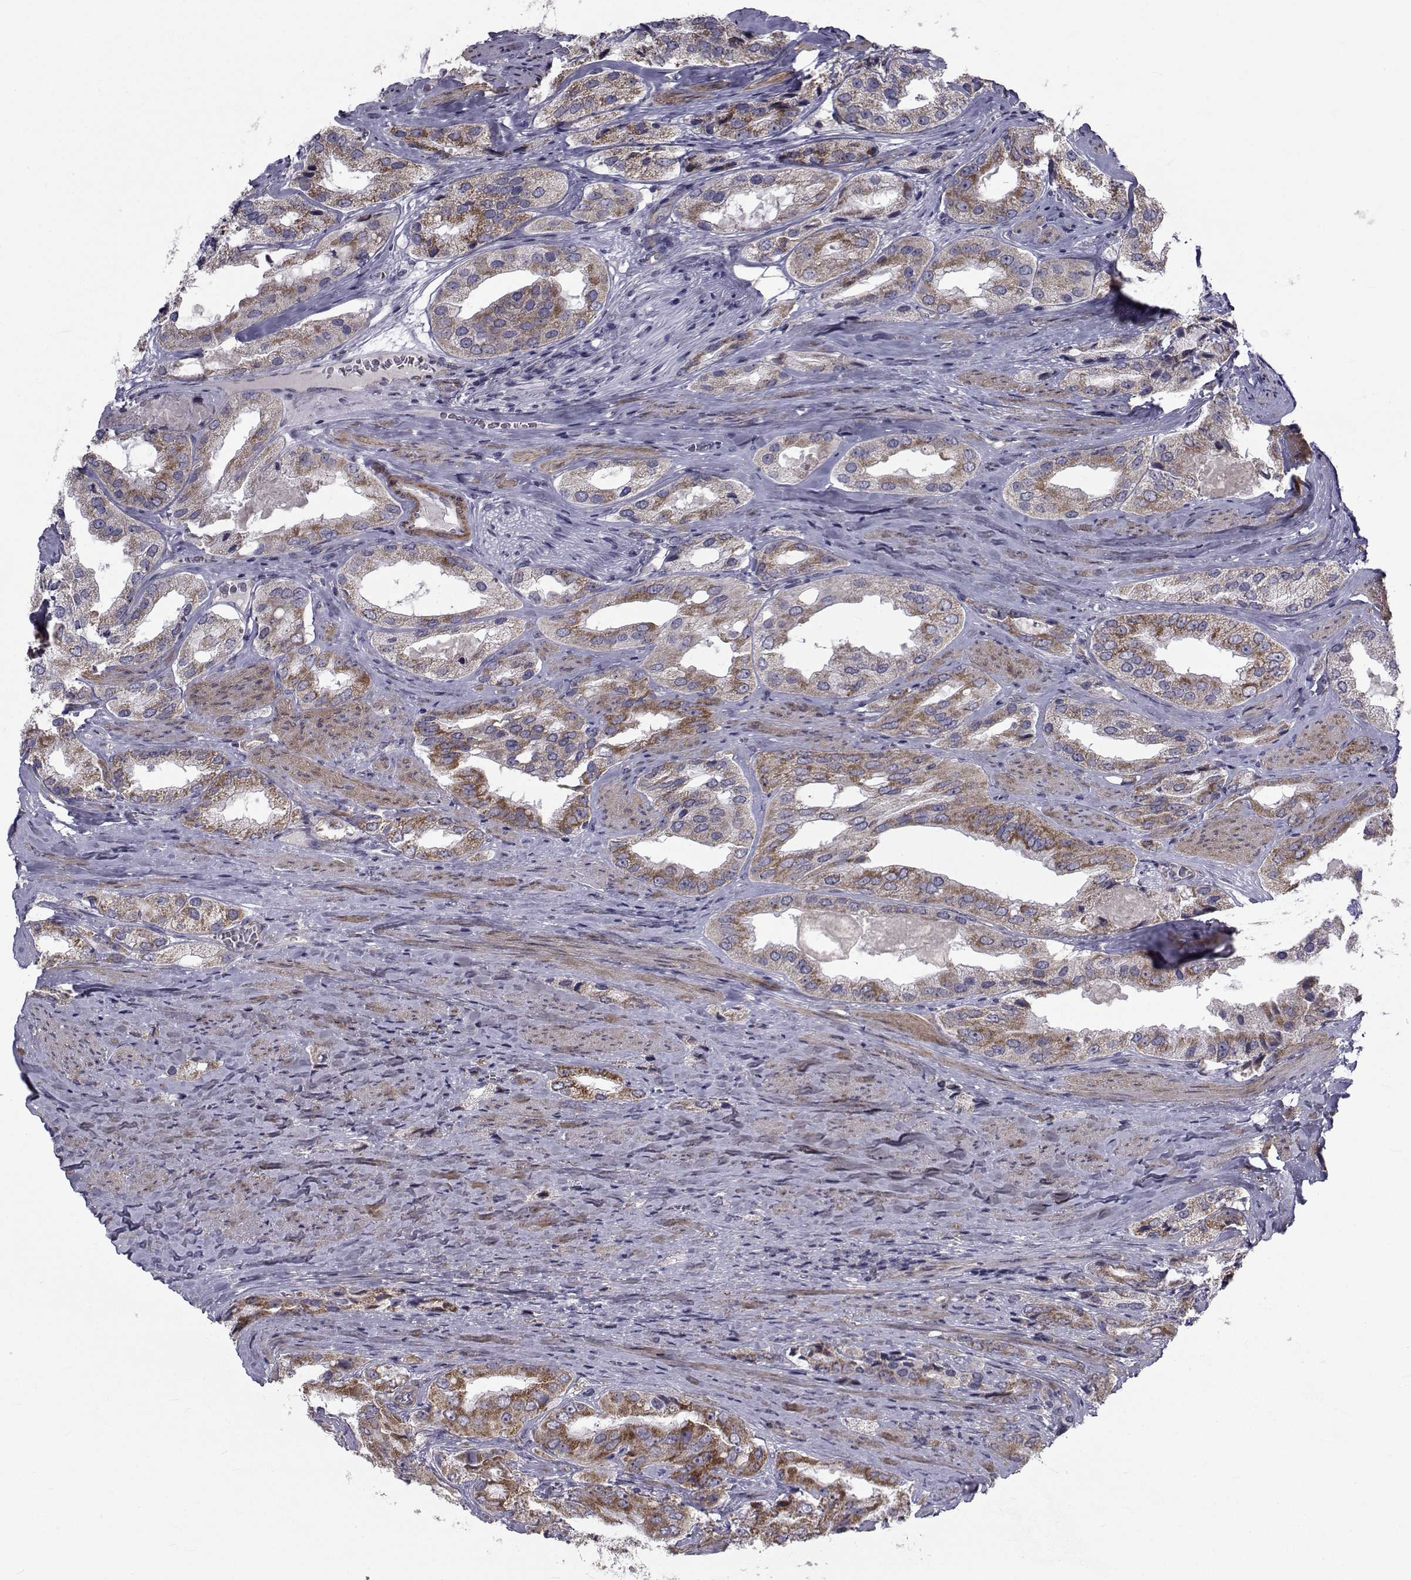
{"staining": {"intensity": "moderate", "quantity": "<25%", "location": "cytoplasmic/membranous"}, "tissue": "prostate cancer", "cell_type": "Tumor cells", "image_type": "cancer", "snomed": [{"axis": "morphology", "description": "Adenocarcinoma, Low grade"}, {"axis": "topography", "description": "Prostate"}], "caption": "Tumor cells demonstrate moderate cytoplasmic/membranous positivity in approximately <25% of cells in prostate cancer (low-grade adenocarcinoma).", "gene": "CFAP74", "patient": {"sex": "male", "age": 69}}